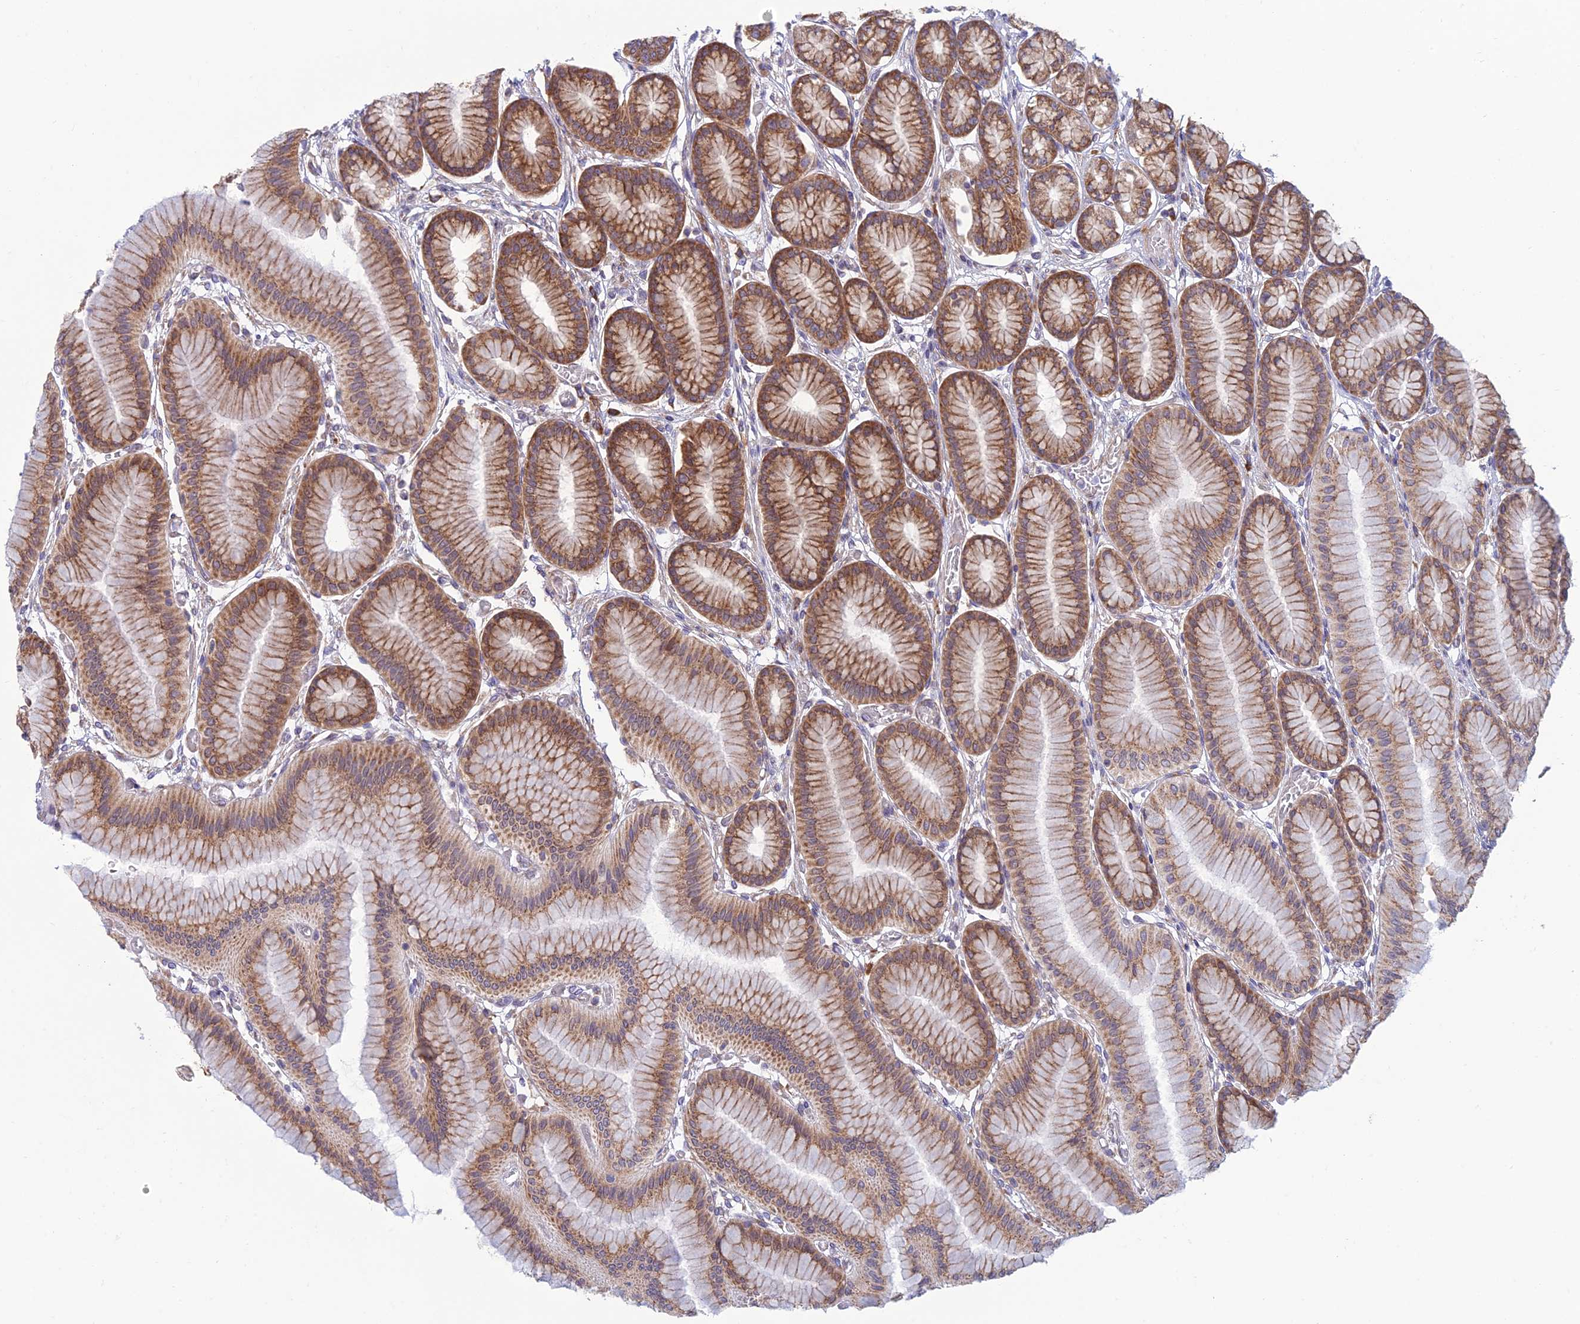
{"staining": {"intensity": "strong", "quantity": ">75%", "location": "cytoplasmic/membranous"}, "tissue": "stomach", "cell_type": "Glandular cells", "image_type": "normal", "snomed": [{"axis": "morphology", "description": "Normal tissue, NOS"}, {"axis": "morphology", "description": "Adenocarcinoma, NOS"}, {"axis": "morphology", "description": "Adenocarcinoma, High grade"}, {"axis": "topography", "description": "Stomach, upper"}, {"axis": "topography", "description": "Stomach"}], "caption": "High-power microscopy captured an immunohistochemistry histopathology image of normal stomach, revealing strong cytoplasmic/membranous positivity in about >75% of glandular cells.", "gene": "RPL17", "patient": {"sex": "female", "age": 65}}